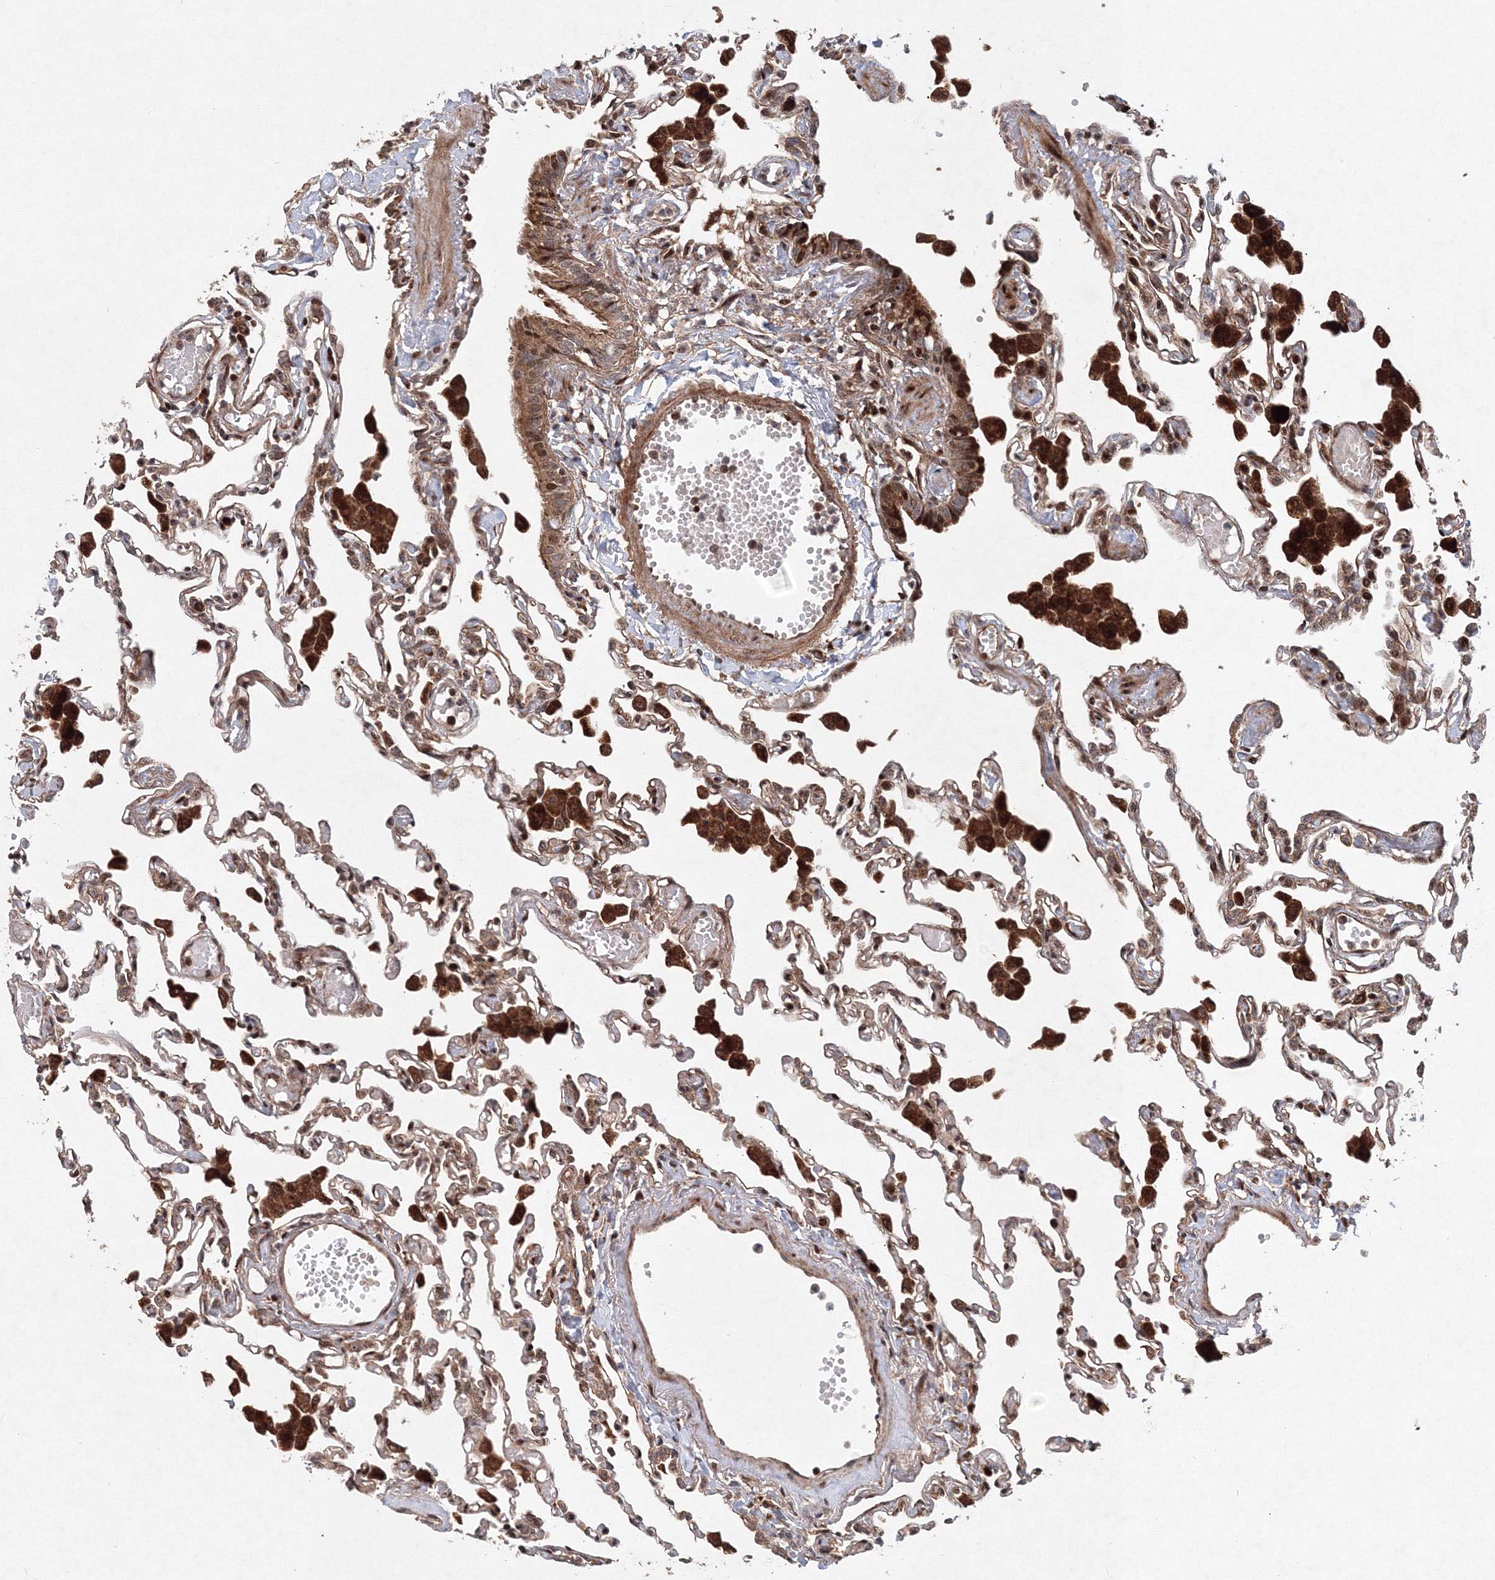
{"staining": {"intensity": "weak", "quantity": ">75%", "location": "cytoplasmic/membranous,nuclear"}, "tissue": "lung", "cell_type": "Alveolar cells", "image_type": "normal", "snomed": [{"axis": "morphology", "description": "Normal tissue, NOS"}, {"axis": "topography", "description": "Bronchus"}, {"axis": "topography", "description": "Lung"}], "caption": "About >75% of alveolar cells in benign human lung display weak cytoplasmic/membranous,nuclear protein positivity as visualized by brown immunohistochemical staining.", "gene": "ANKAR", "patient": {"sex": "female", "age": 49}}